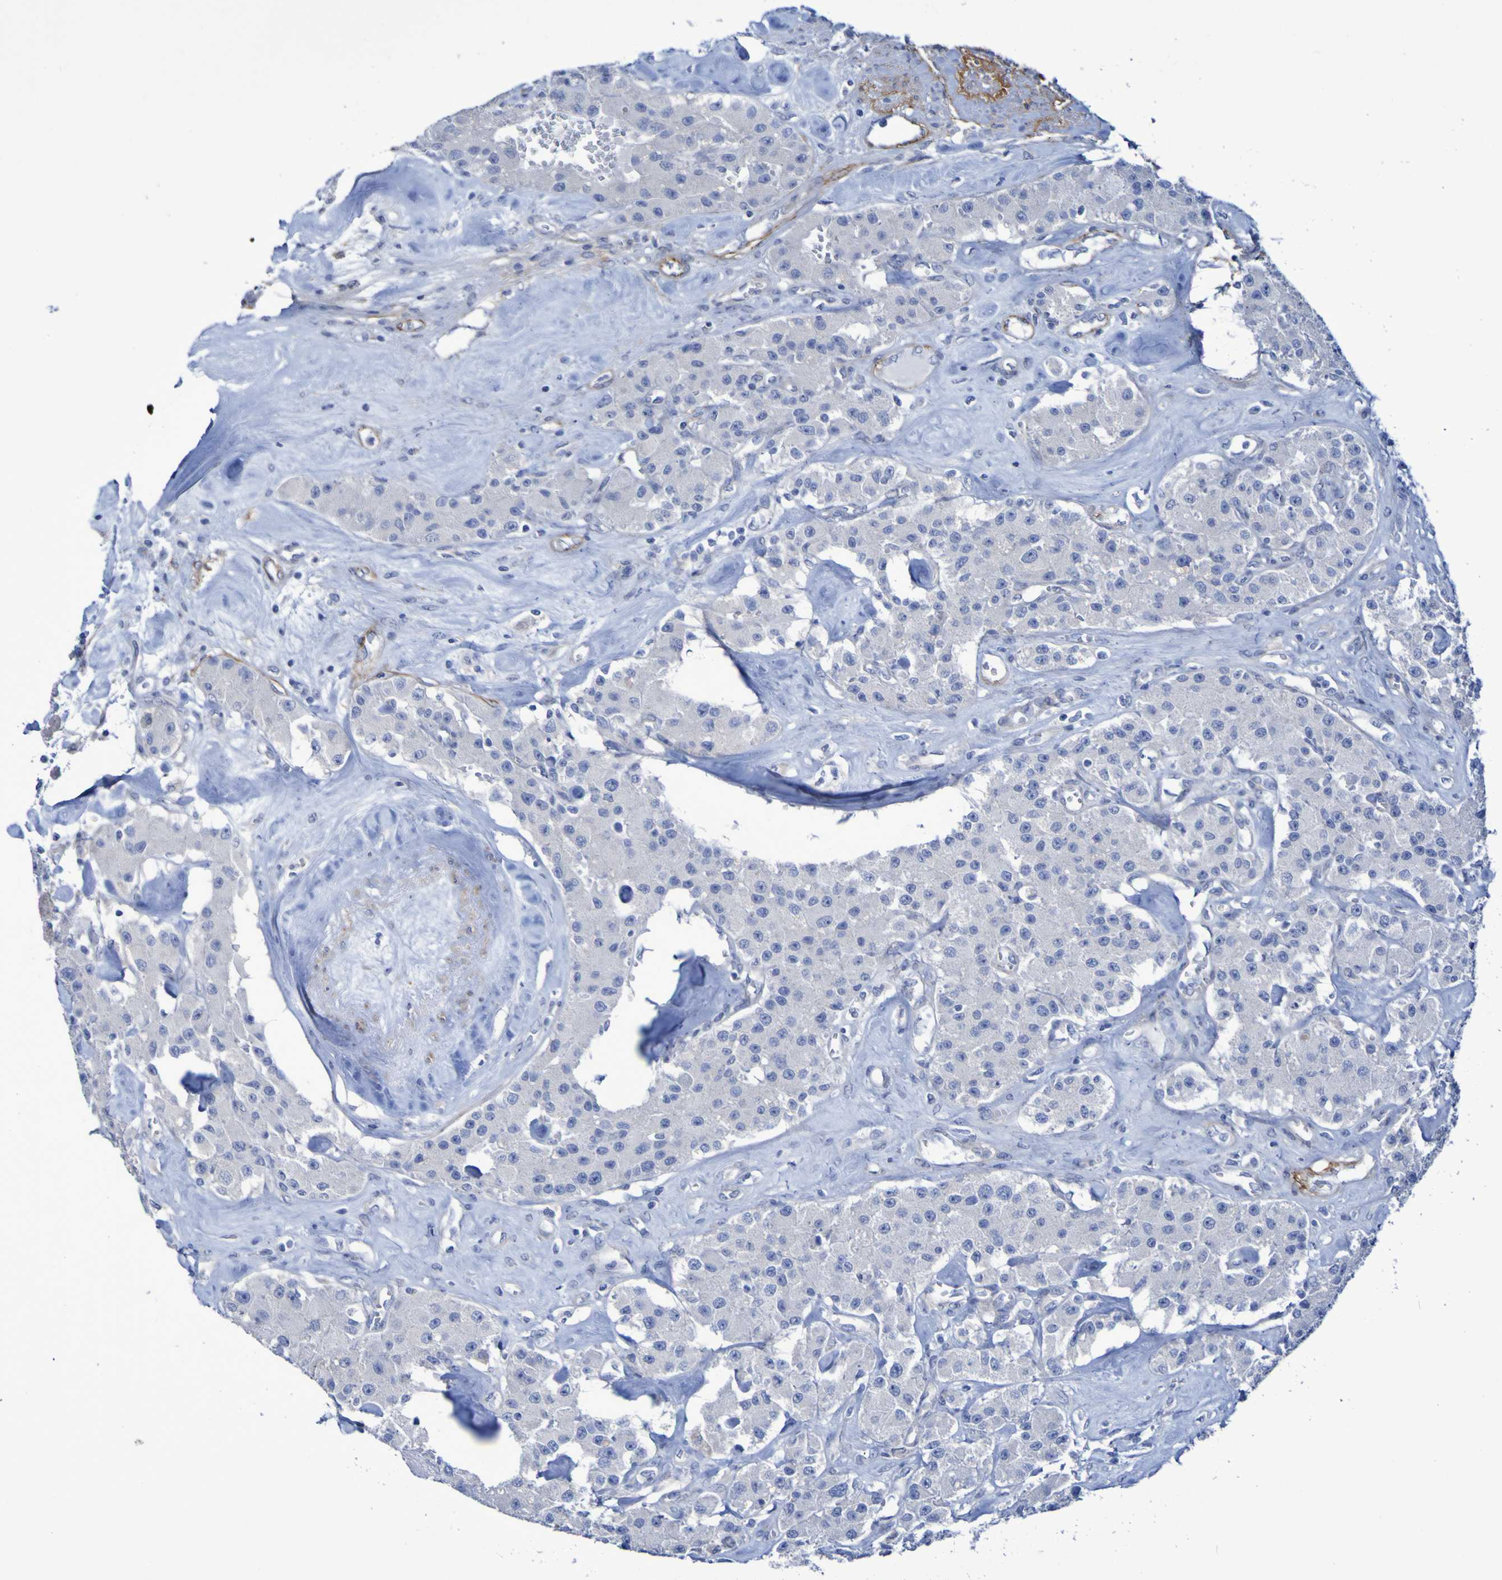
{"staining": {"intensity": "negative", "quantity": "none", "location": "none"}, "tissue": "carcinoid", "cell_type": "Tumor cells", "image_type": "cancer", "snomed": [{"axis": "morphology", "description": "Carcinoid, malignant, NOS"}, {"axis": "topography", "description": "Pancreas"}], "caption": "Carcinoid stained for a protein using immunohistochemistry (IHC) exhibits no positivity tumor cells.", "gene": "LPP", "patient": {"sex": "male", "age": 41}}